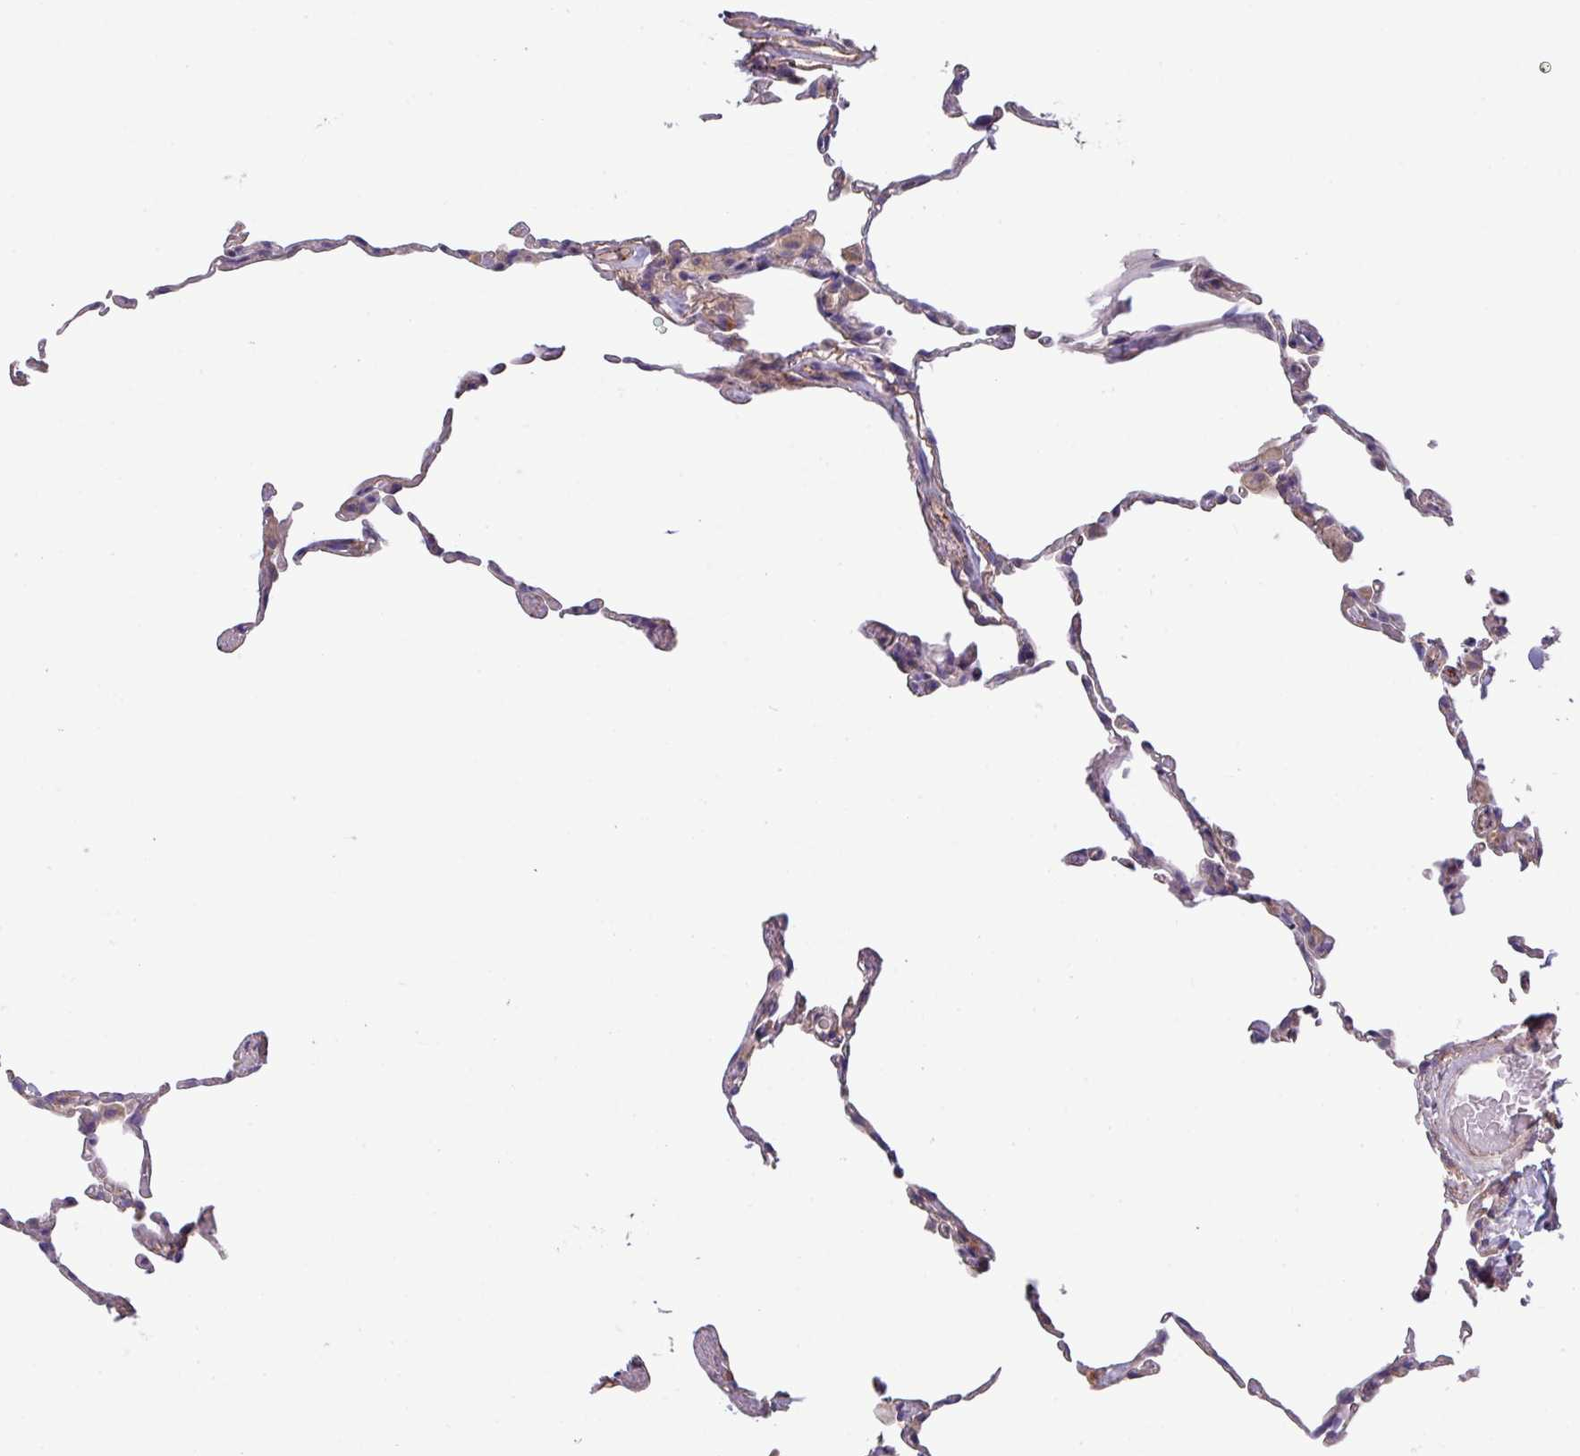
{"staining": {"intensity": "negative", "quantity": "none", "location": "none"}, "tissue": "lung", "cell_type": "Alveolar cells", "image_type": "normal", "snomed": [{"axis": "morphology", "description": "Normal tissue, NOS"}, {"axis": "topography", "description": "Lung"}], "caption": "Immunohistochemical staining of benign human lung reveals no significant positivity in alveolar cells.", "gene": "PPM1J", "patient": {"sex": "female", "age": 57}}